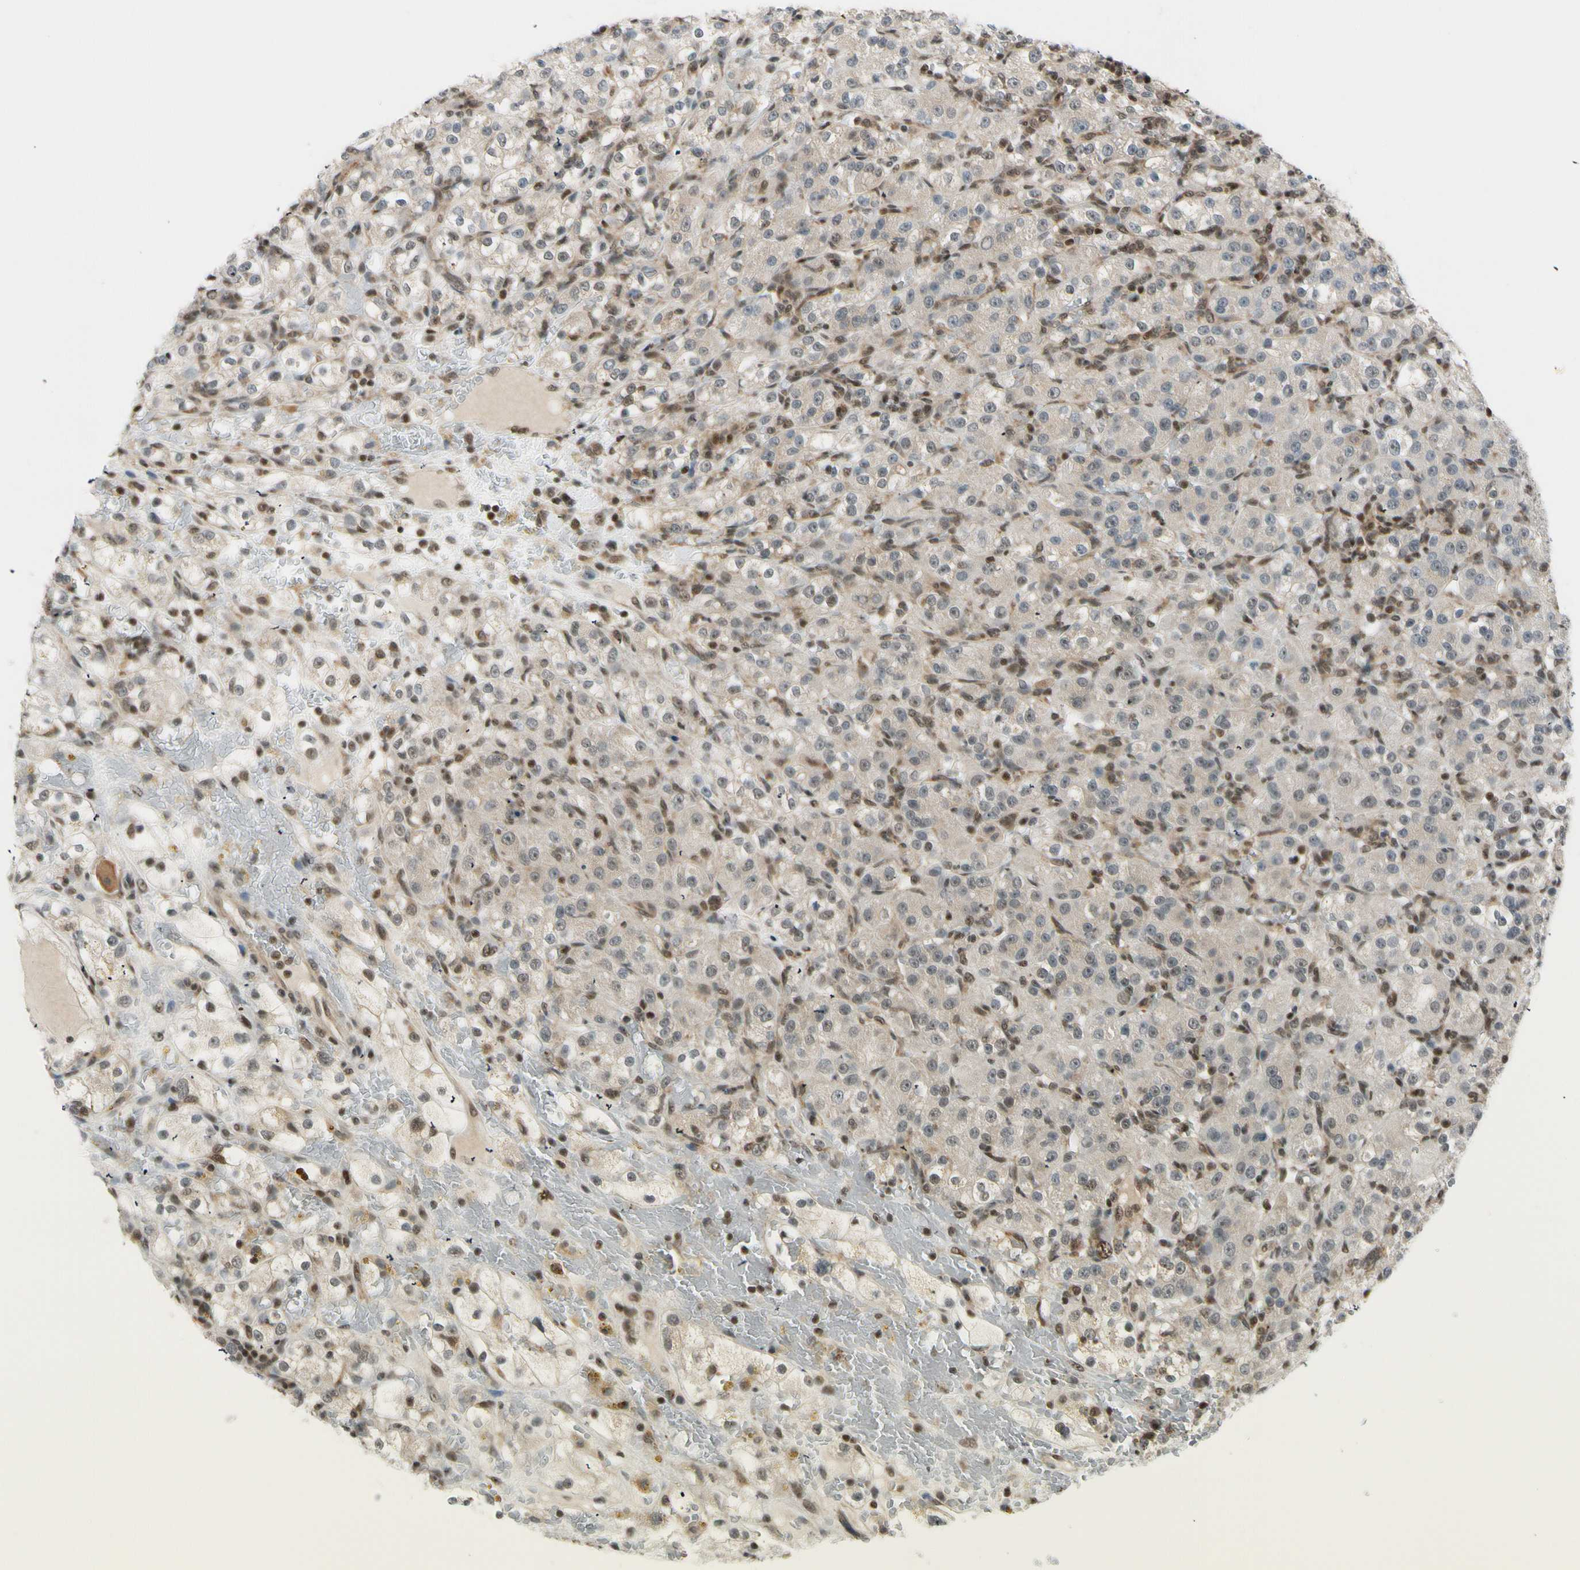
{"staining": {"intensity": "weak", "quantity": "25%-75%", "location": "cytoplasmic/membranous,nuclear"}, "tissue": "renal cancer", "cell_type": "Tumor cells", "image_type": "cancer", "snomed": [{"axis": "morphology", "description": "Normal tissue, NOS"}, {"axis": "morphology", "description": "Adenocarcinoma, NOS"}, {"axis": "topography", "description": "Kidney"}], "caption": "The photomicrograph shows immunohistochemical staining of renal cancer (adenocarcinoma). There is weak cytoplasmic/membranous and nuclear positivity is identified in about 25%-75% of tumor cells.", "gene": "DAXX", "patient": {"sex": "male", "age": 61}}